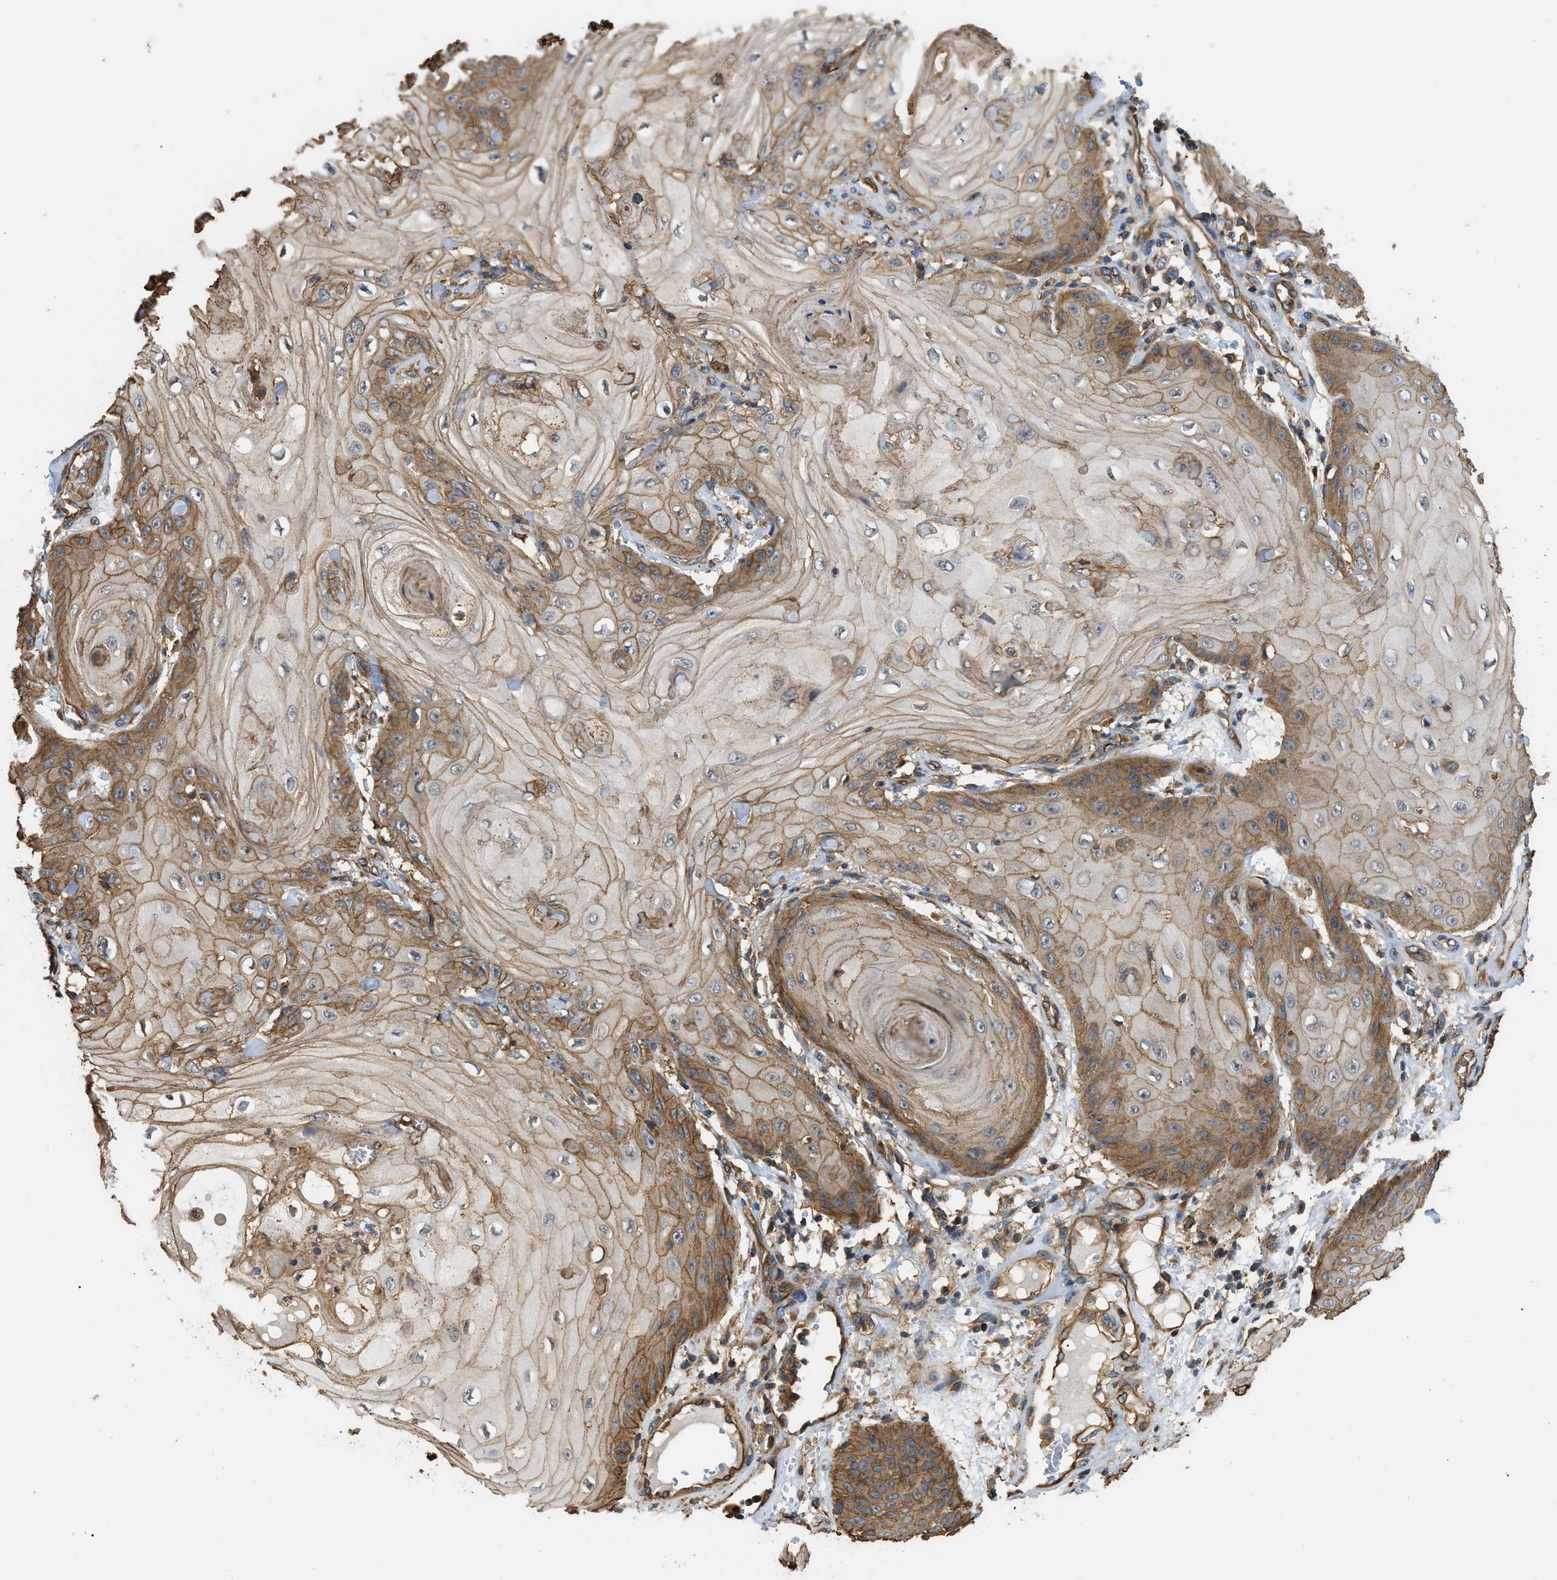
{"staining": {"intensity": "moderate", "quantity": ">75%", "location": "cytoplasmic/membranous"}, "tissue": "skin cancer", "cell_type": "Tumor cells", "image_type": "cancer", "snomed": [{"axis": "morphology", "description": "Squamous cell carcinoma, NOS"}, {"axis": "topography", "description": "Skin"}], "caption": "The micrograph exhibits staining of skin cancer, revealing moderate cytoplasmic/membranous protein staining (brown color) within tumor cells.", "gene": "DDHD2", "patient": {"sex": "male", "age": 74}}